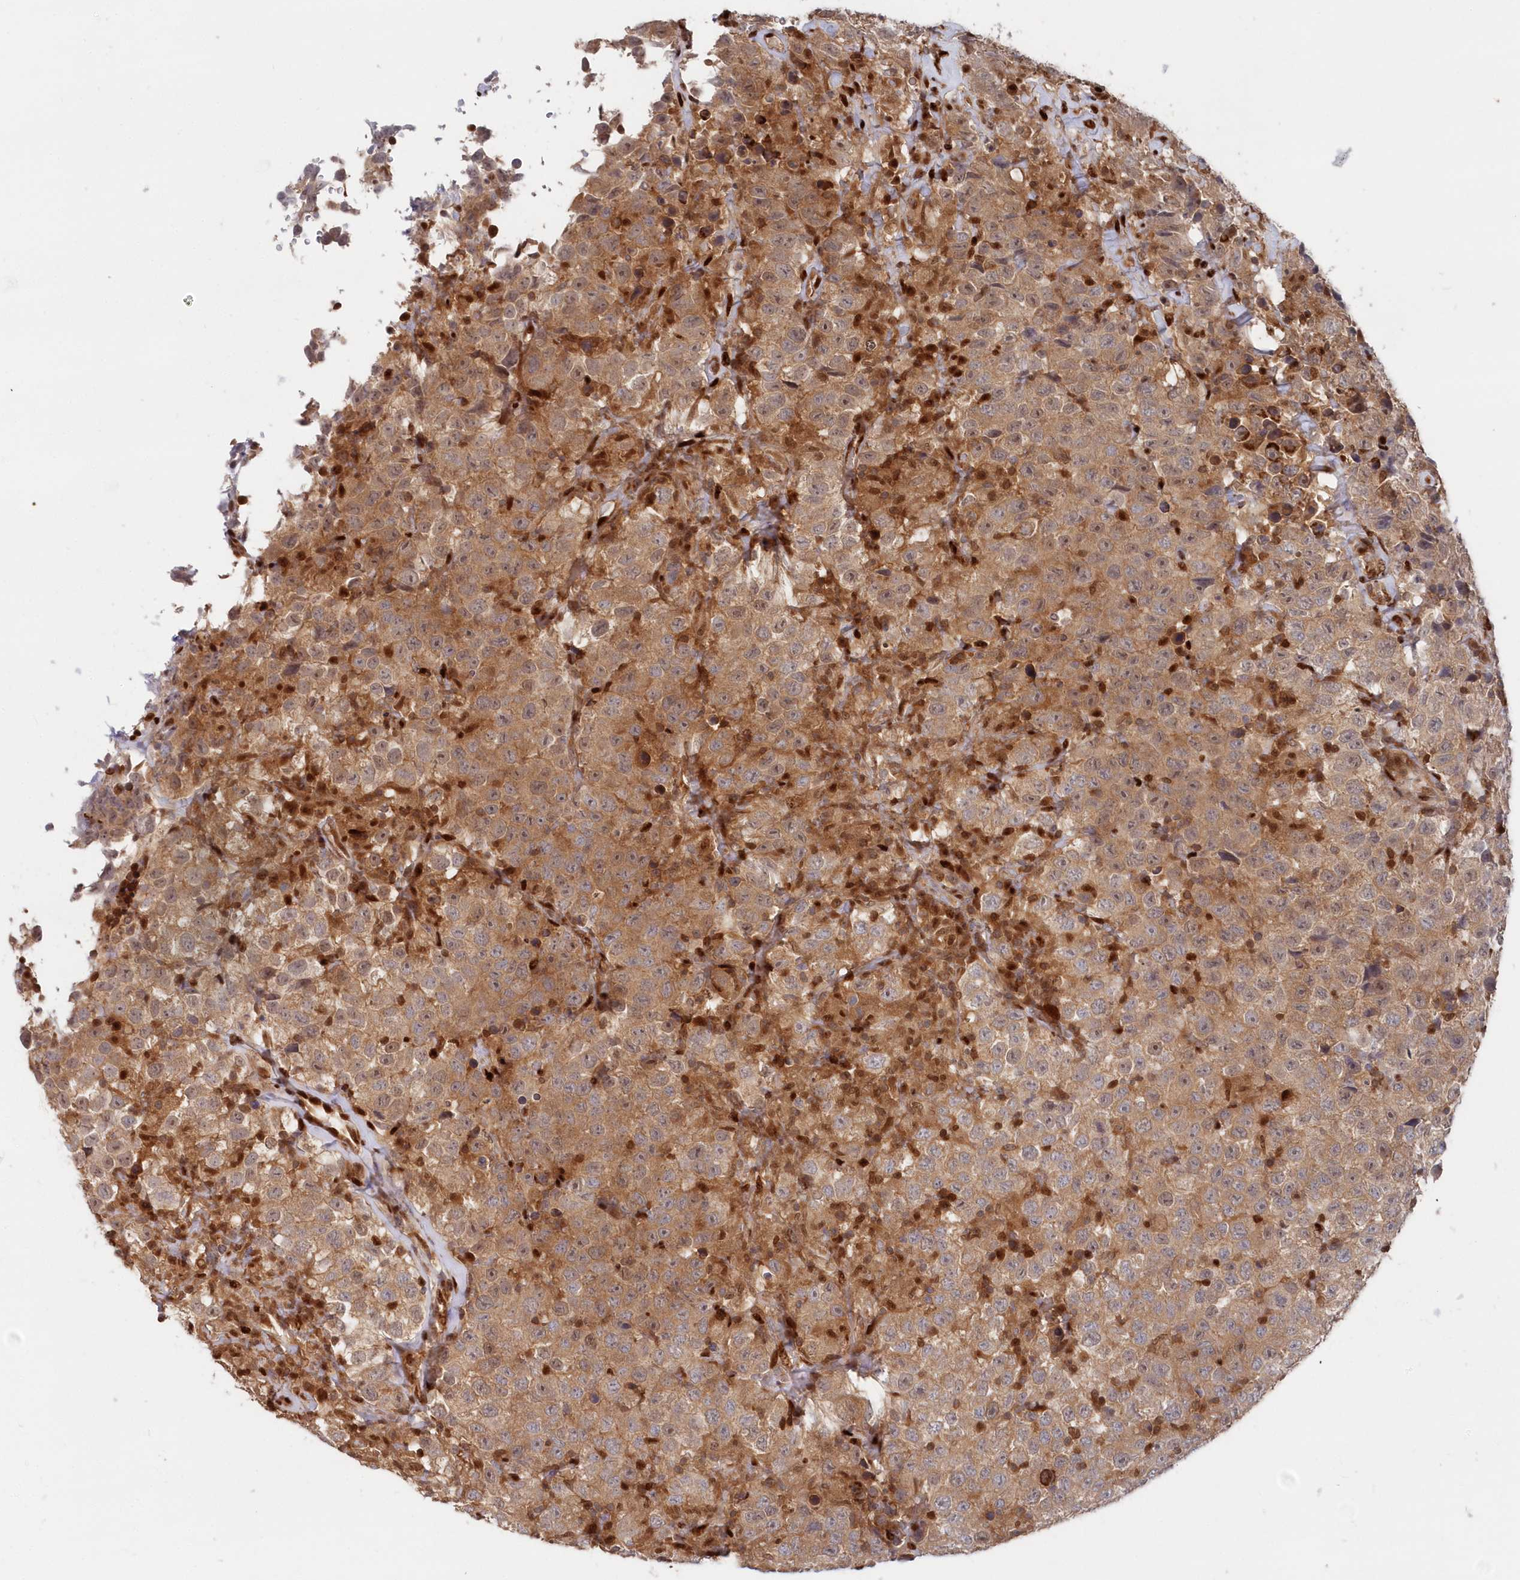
{"staining": {"intensity": "moderate", "quantity": ">75%", "location": "cytoplasmic/membranous"}, "tissue": "testis cancer", "cell_type": "Tumor cells", "image_type": "cancer", "snomed": [{"axis": "morphology", "description": "Seminoma, NOS"}, {"axis": "topography", "description": "Testis"}], "caption": "Protein expression analysis of testis seminoma displays moderate cytoplasmic/membranous positivity in approximately >75% of tumor cells.", "gene": "ABHD14B", "patient": {"sex": "male", "age": 41}}